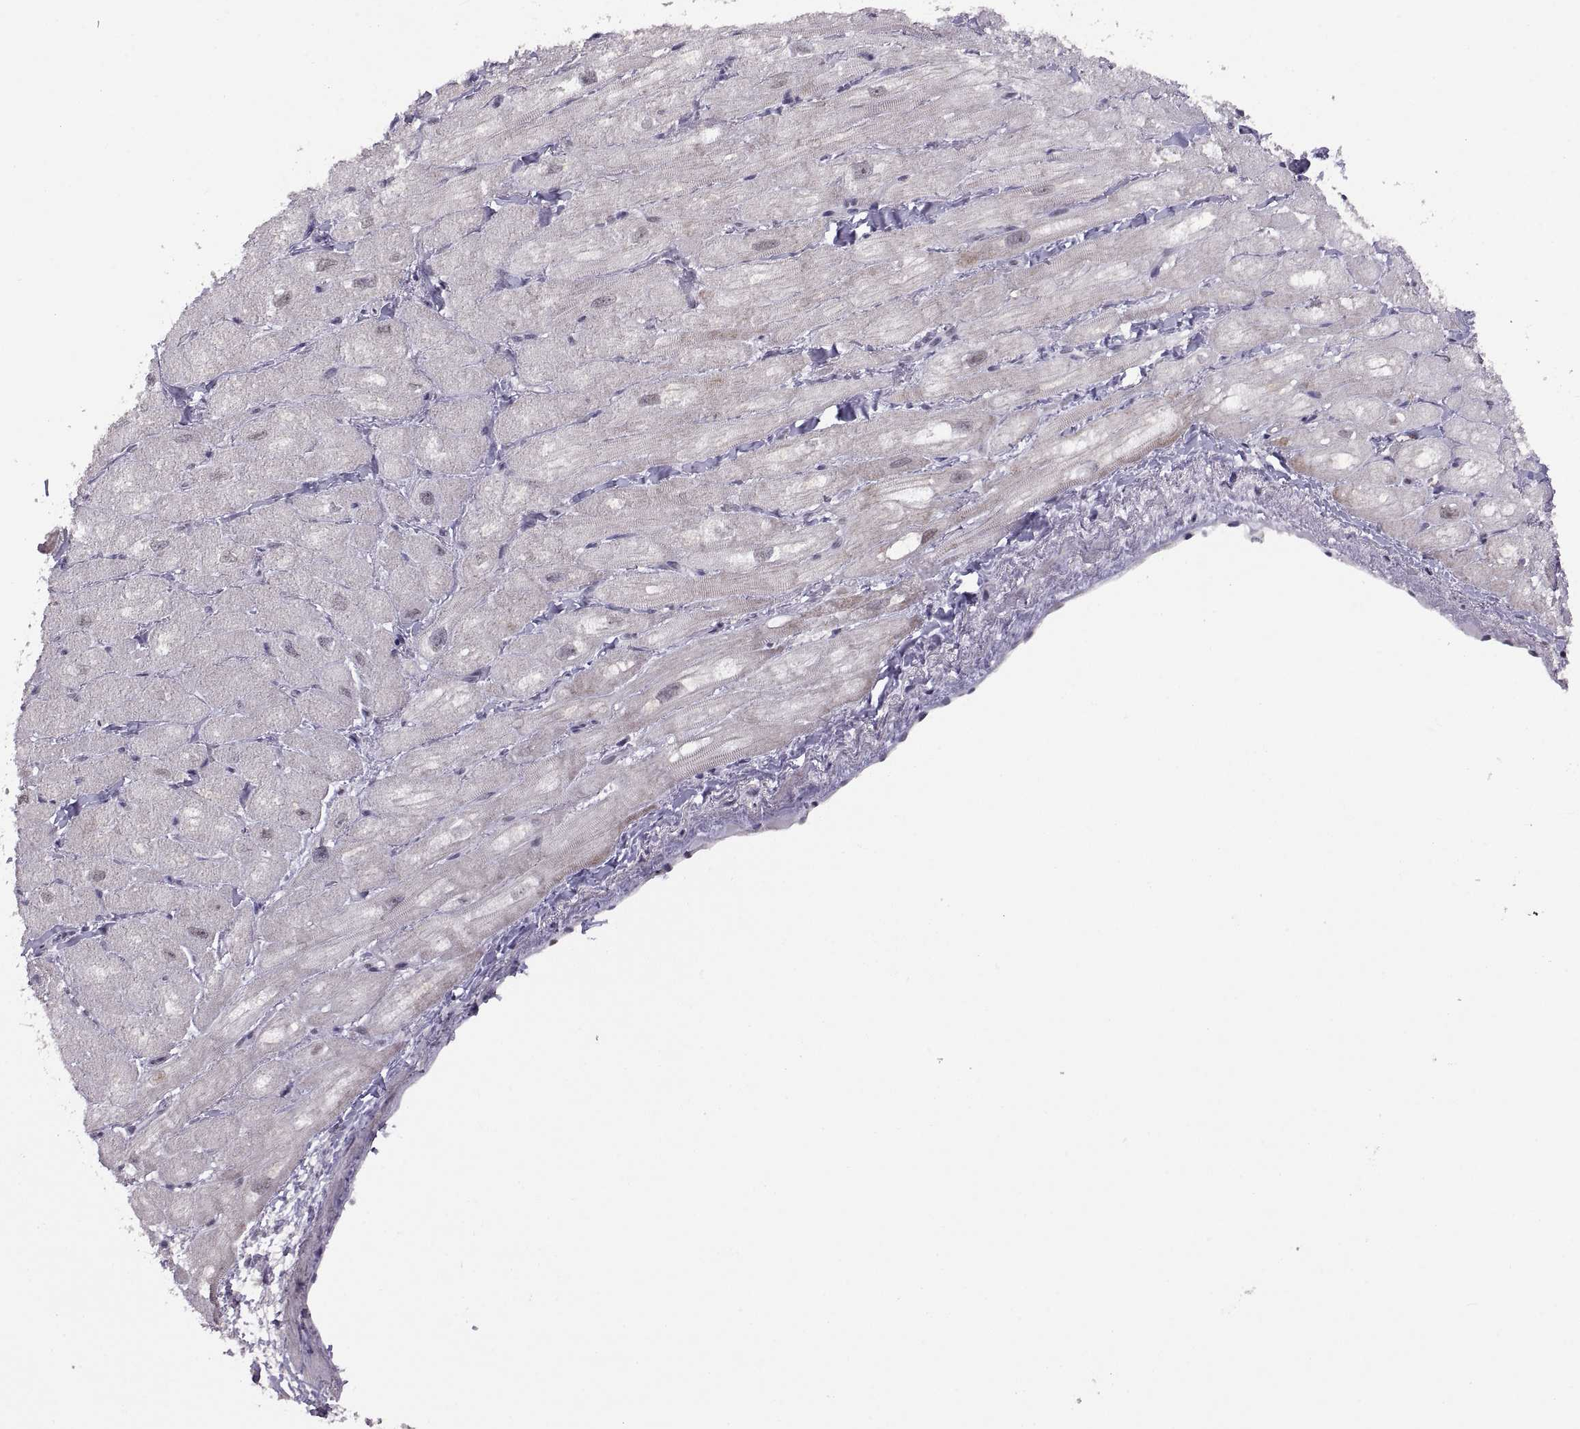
{"staining": {"intensity": "negative", "quantity": "none", "location": "none"}, "tissue": "heart muscle", "cell_type": "Cardiomyocytes", "image_type": "normal", "snomed": [{"axis": "morphology", "description": "Normal tissue, NOS"}, {"axis": "topography", "description": "Heart"}], "caption": "An image of heart muscle stained for a protein displays no brown staining in cardiomyocytes.", "gene": "NEK2", "patient": {"sex": "male", "age": 60}}